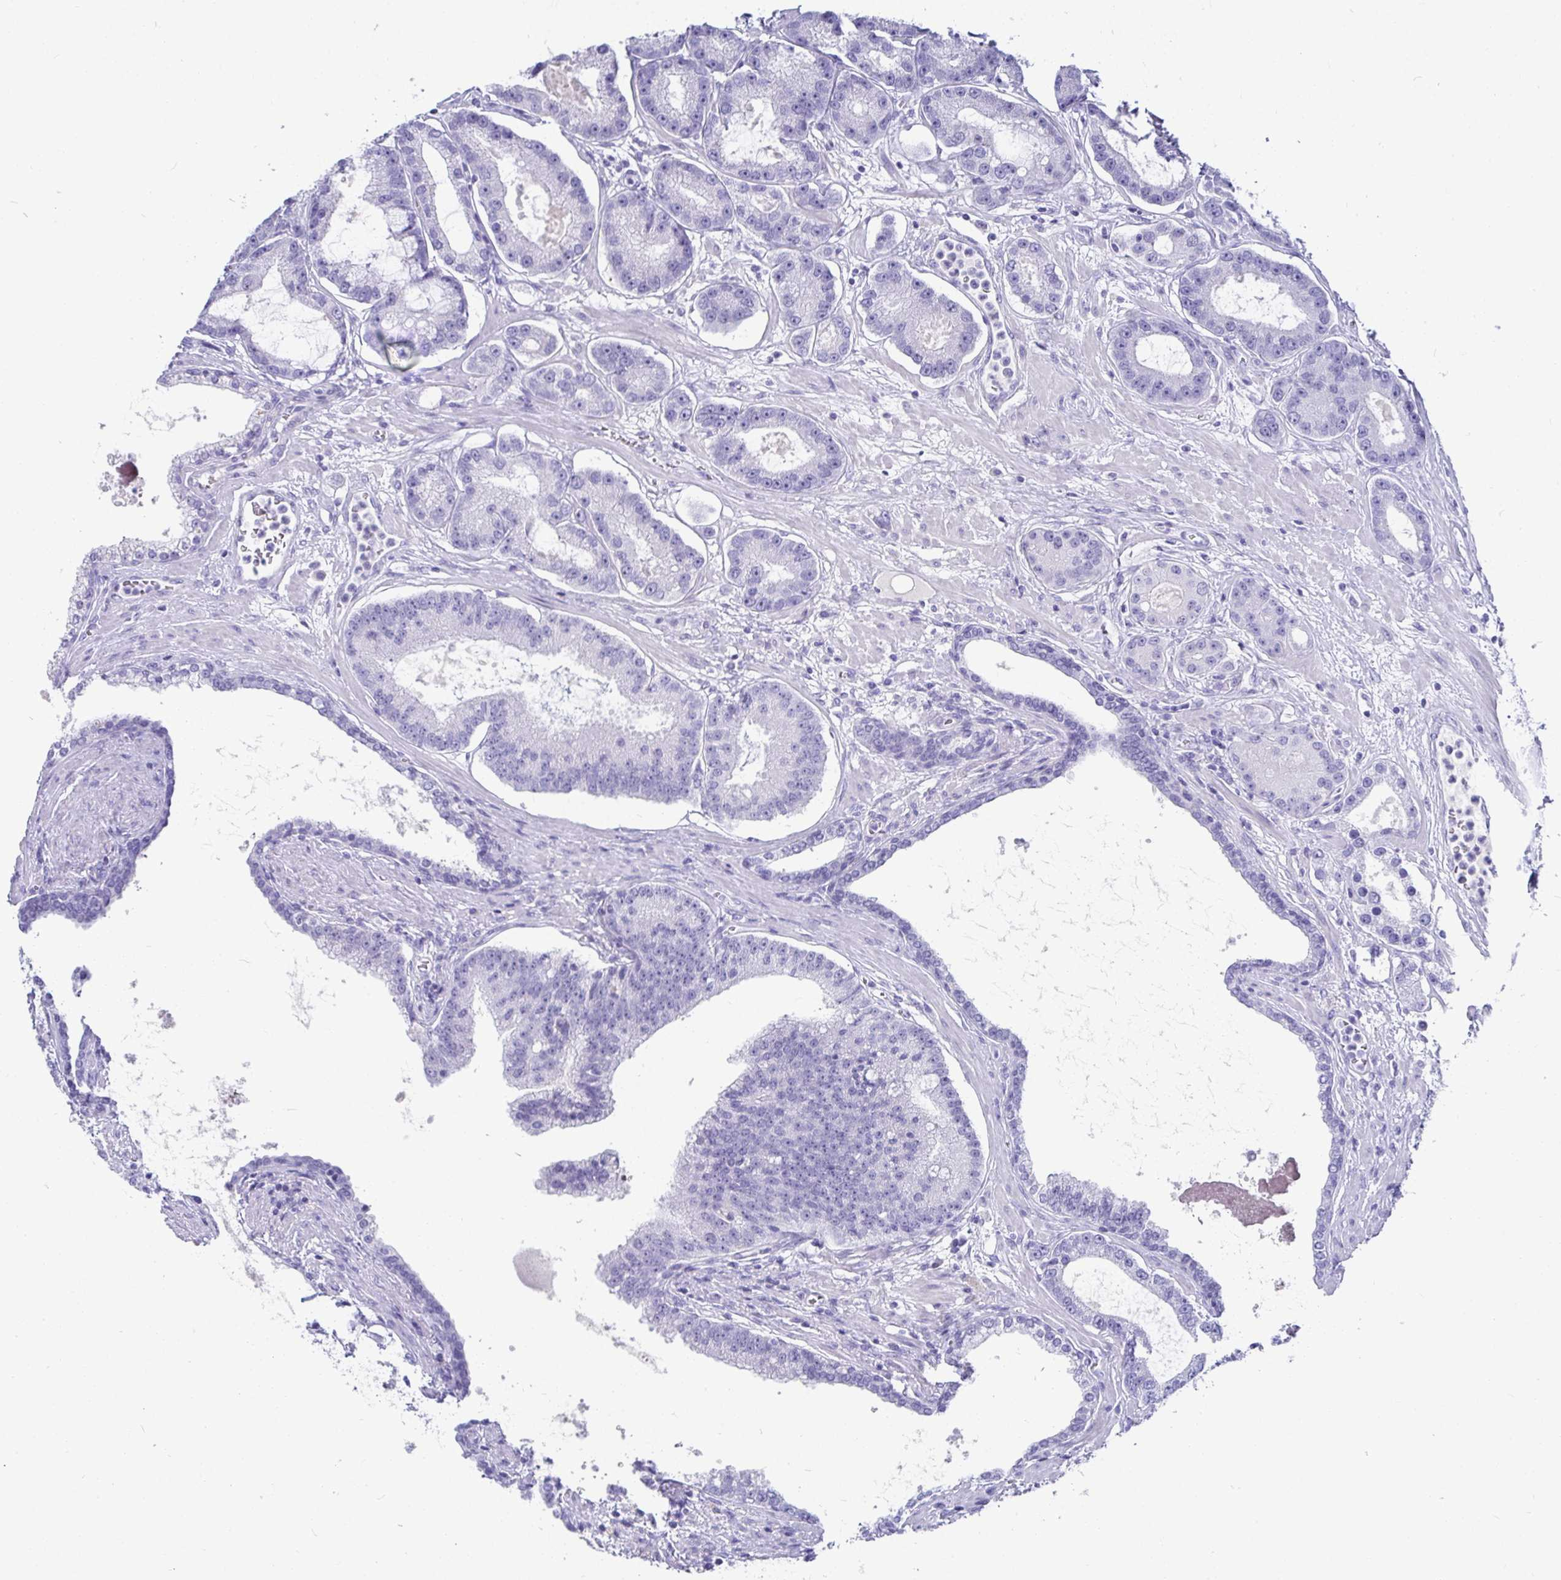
{"staining": {"intensity": "negative", "quantity": "none", "location": "none"}, "tissue": "prostate cancer", "cell_type": "Tumor cells", "image_type": "cancer", "snomed": [{"axis": "morphology", "description": "Adenocarcinoma, High grade"}, {"axis": "topography", "description": "Prostate"}], "caption": "This is an immunohistochemistry (IHC) histopathology image of human prostate high-grade adenocarcinoma. There is no positivity in tumor cells.", "gene": "TMEM241", "patient": {"sex": "male", "age": 65}}